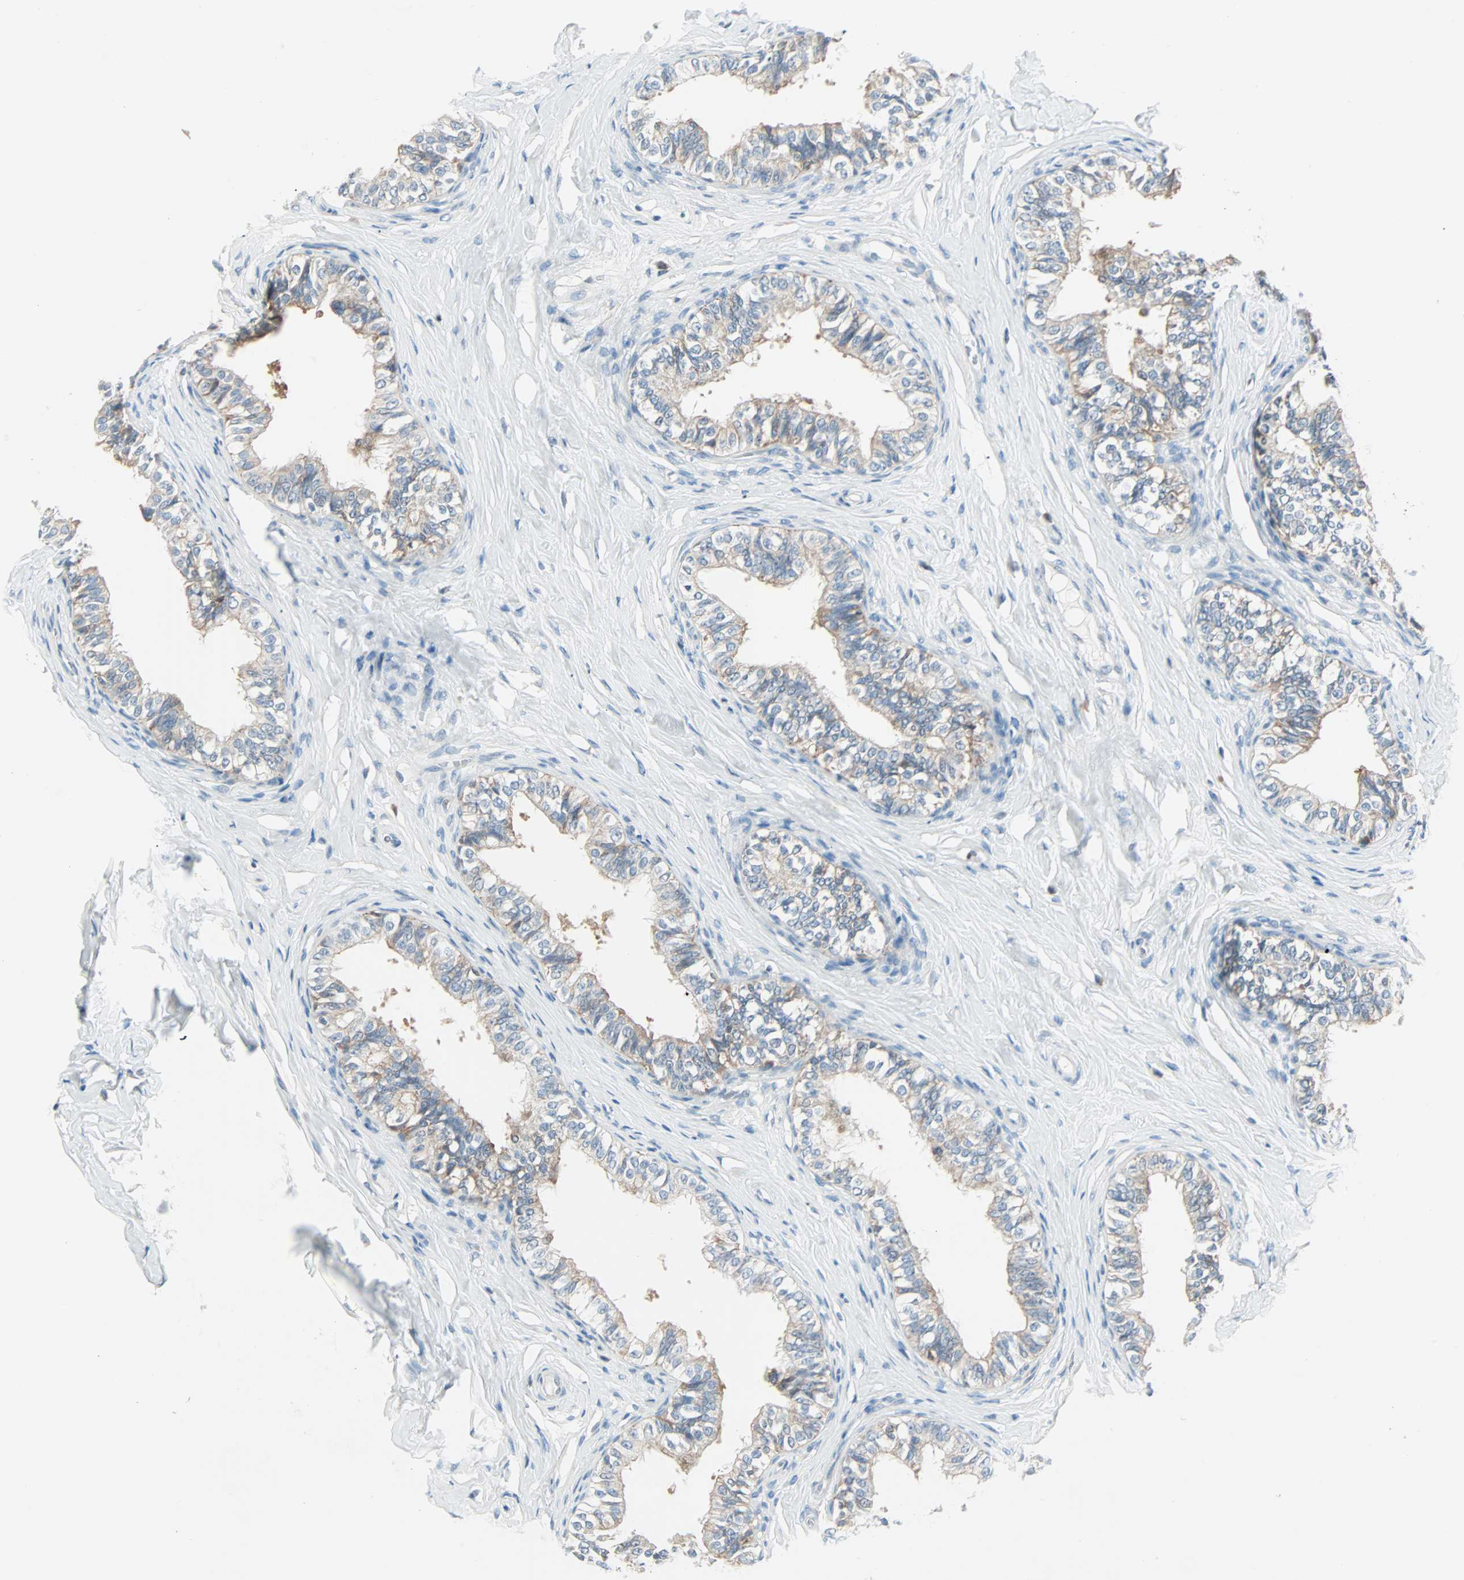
{"staining": {"intensity": "moderate", "quantity": ">75%", "location": "cytoplasmic/membranous"}, "tissue": "epididymis", "cell_type": "Glandular cells", "image_type": "normal", "snomed": [{"axis": "morphology", "description": "Normal tissue, NOS"}, {"axis": "topography", "description": "Soft tissue"}, {"axis": "topography", "description": "Epididymis"}], "caption": "A histopathology image showing moderate cytoplasmic/membranous positivity in about >75% of glandular cells in normal epididymis, as visualized by brown immunohistochemical staining.", "gene": "SMIM8", "patient": {"sex": "male", "age": 26}}